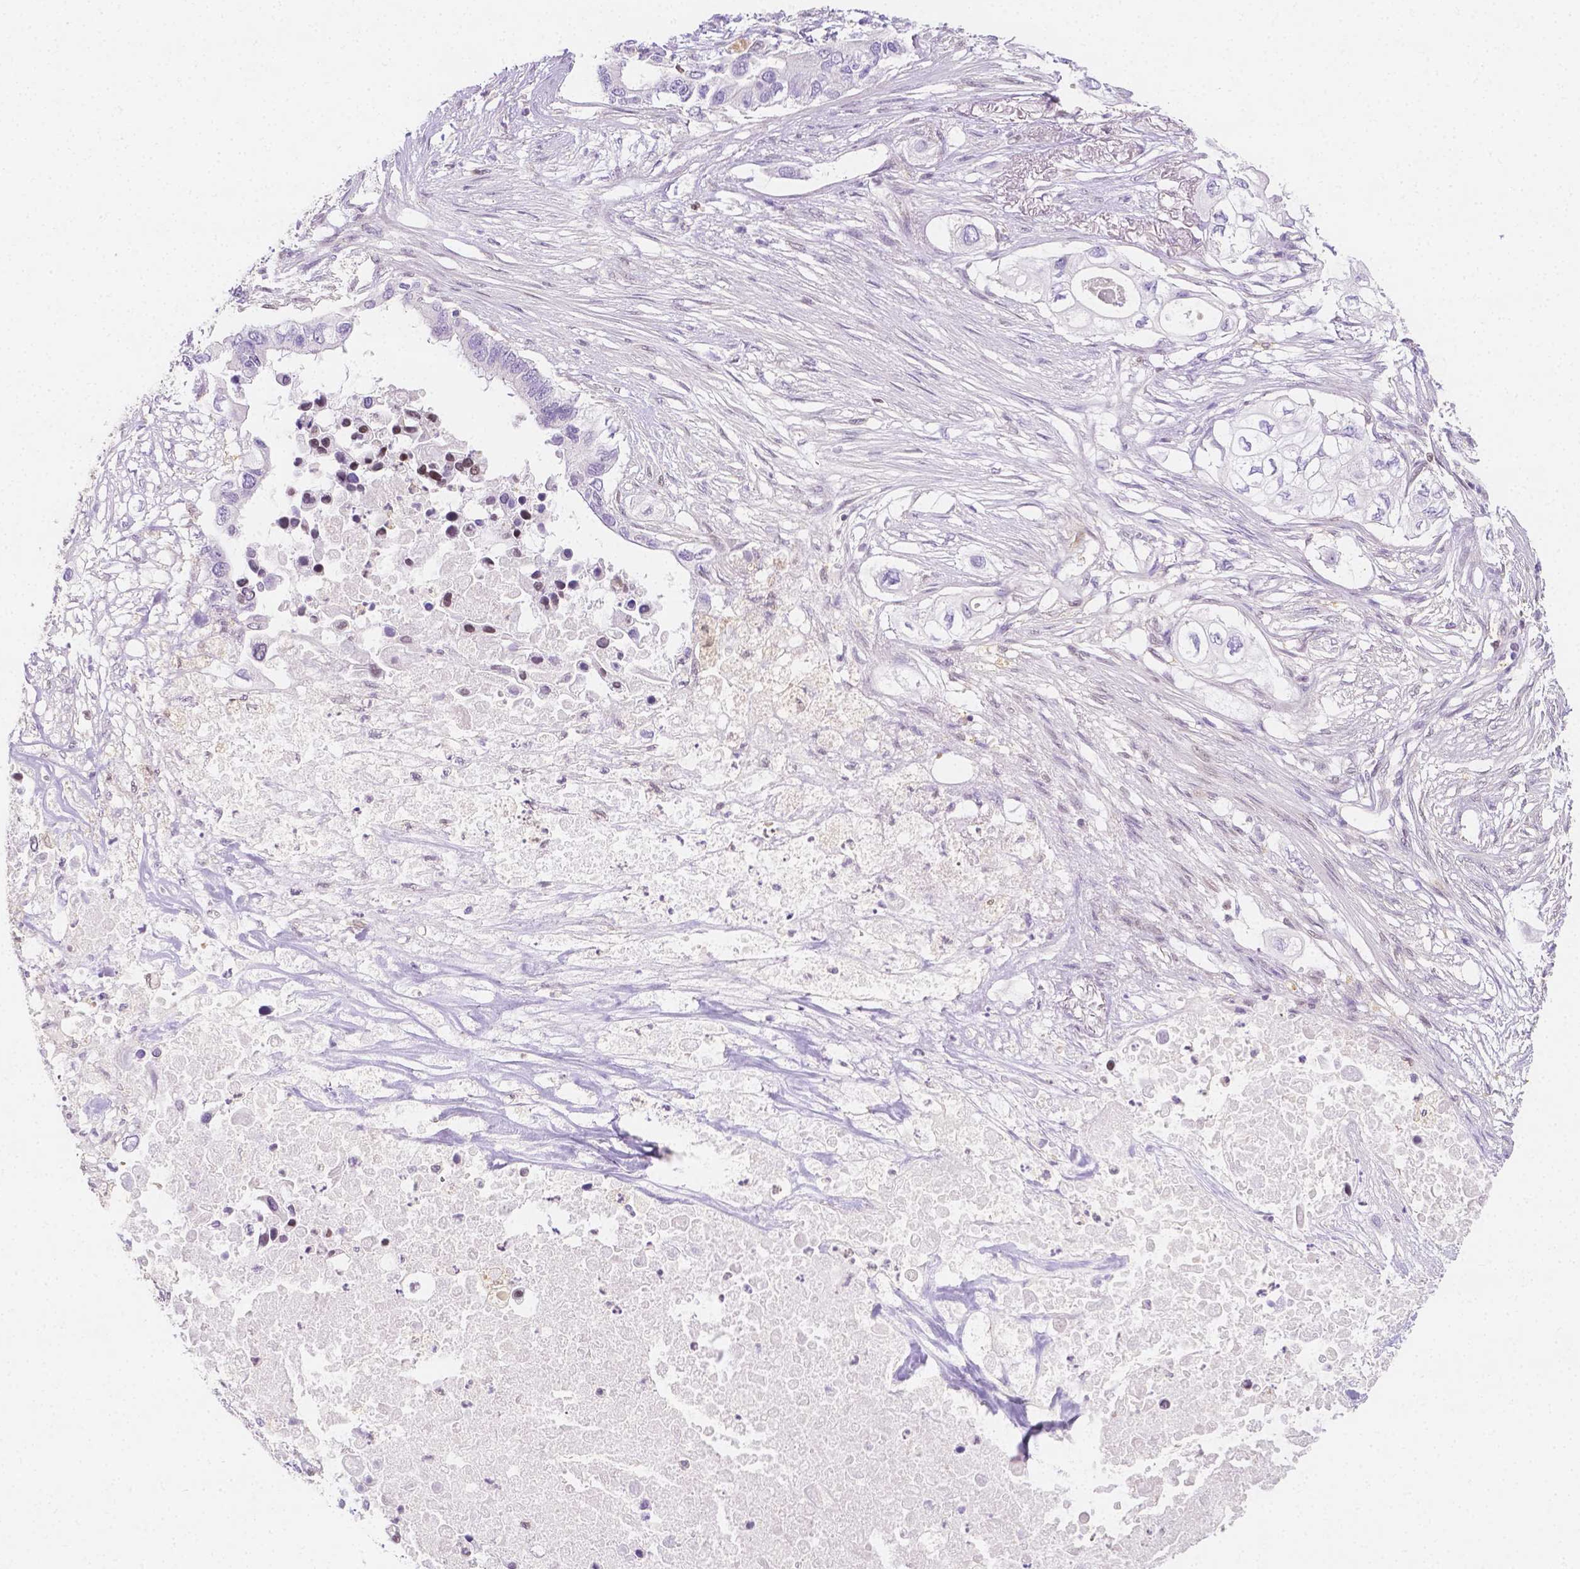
{"staining": {"intensity": "negative", "quantity": "none", "location": "none"}, "tissue": "pancreatic cancer", "cell_type": "Tumor cells", "image_type": "cancer", "snomed": [{"axis": "morphology", "description": "Adenocarcinoma, NOS"}, {"axis": "topography", "description": "Pancreas"}], "caption": "DAB immunohistochemical staining of human adenocarcinoma (pancreatic) exhibits no significant expression in tumor cells.", "gene": "SGTB", "patient": {"sex": "female", "age": 63}}